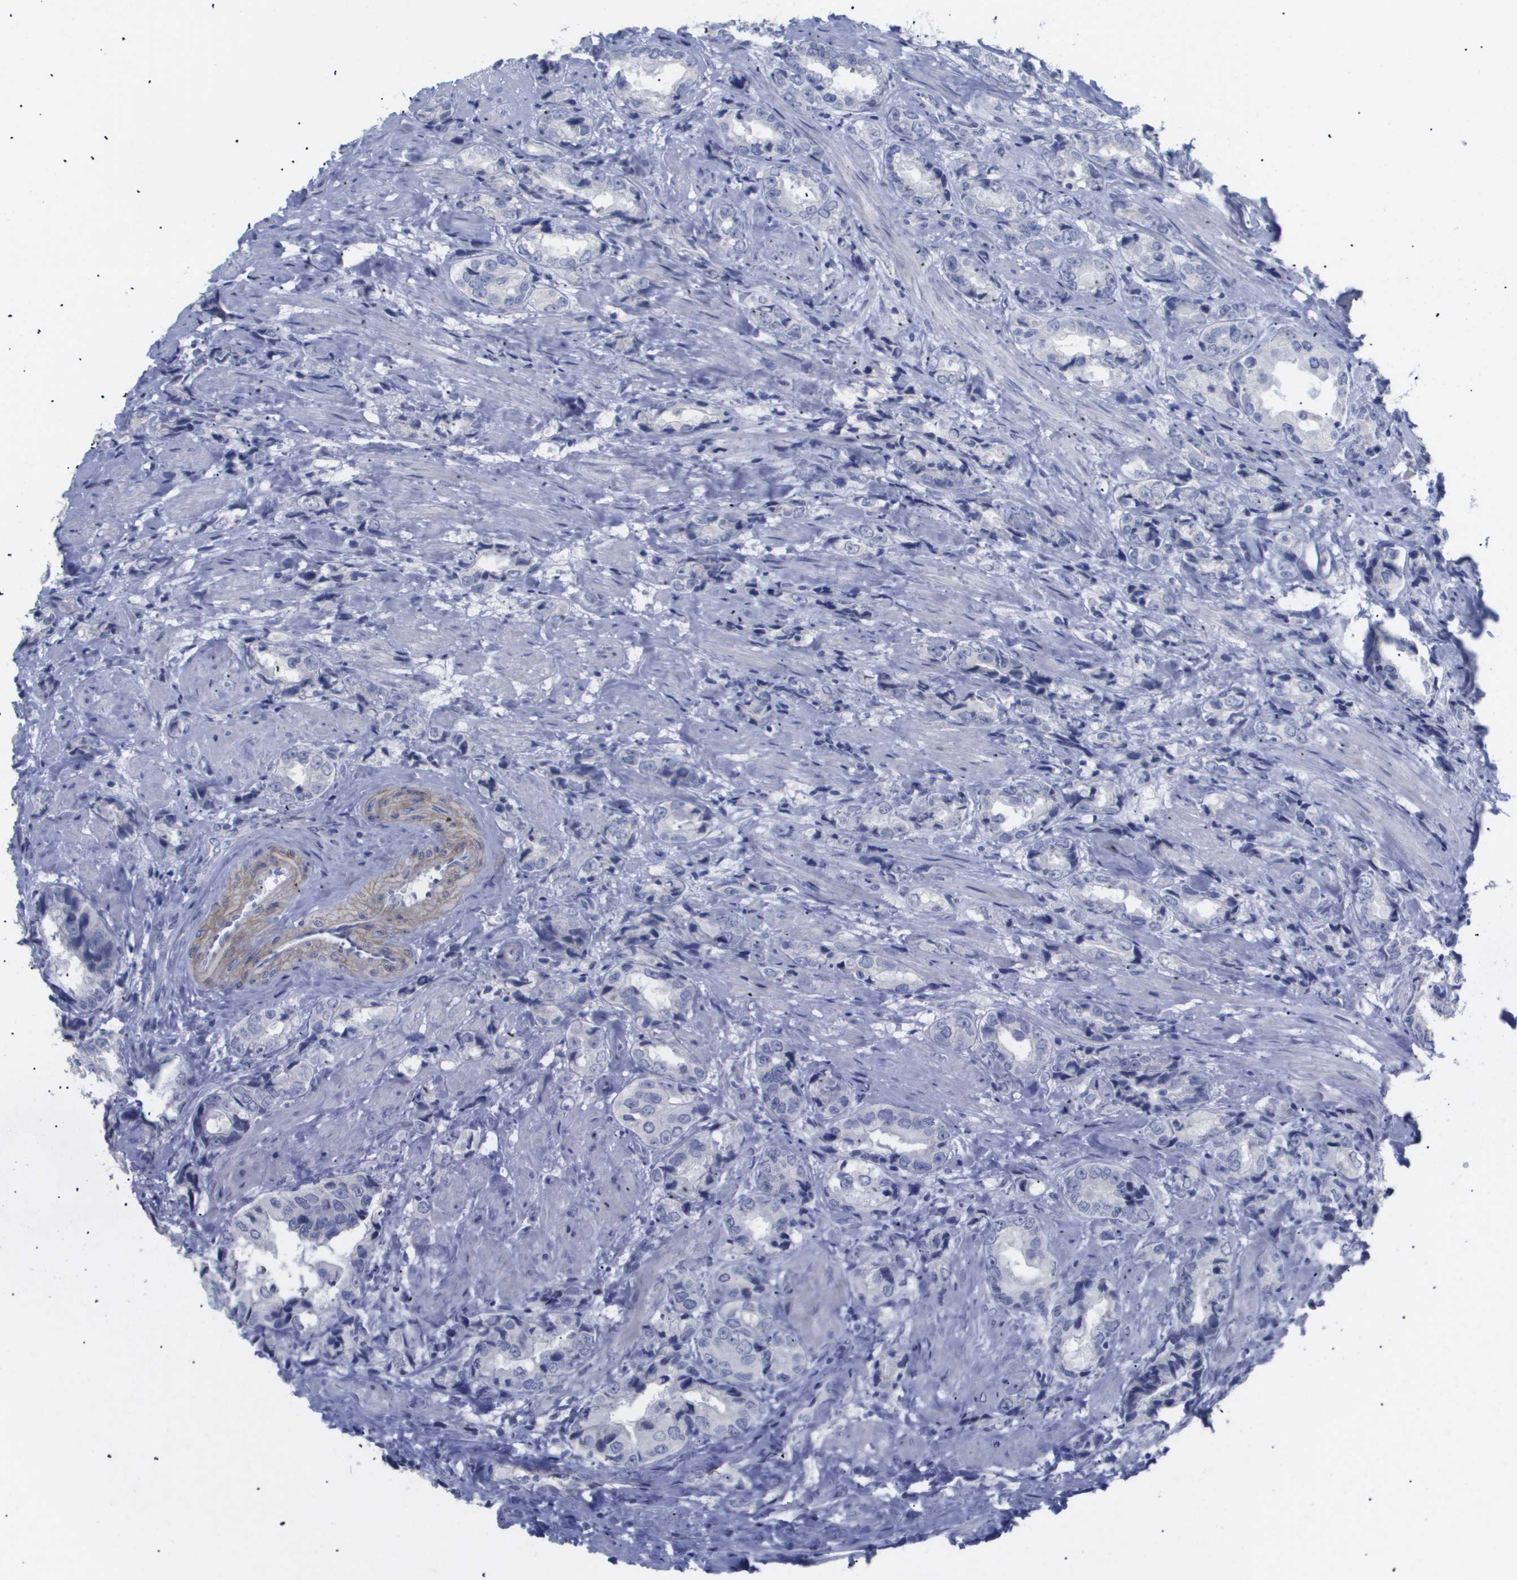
{"staining": {"intensity": "negative", "quantity": "none", "location": "none"}, "tissue": "prostate cancer", "cell_type": "Tumor cells", "image_type": "cancer", "snomed": [{"axis": "morphology", "description": "Adenocarcinoma, High grade"}, {"axis": "topography", "description": "Prostate"}], "caption": "Human adenocarcinoma (high-grade) (prostate) stained for a protein using IHC displays no expression in tumor cells.", "gene": "CAV3", "patient": {"sex": "male", "age": 61}}